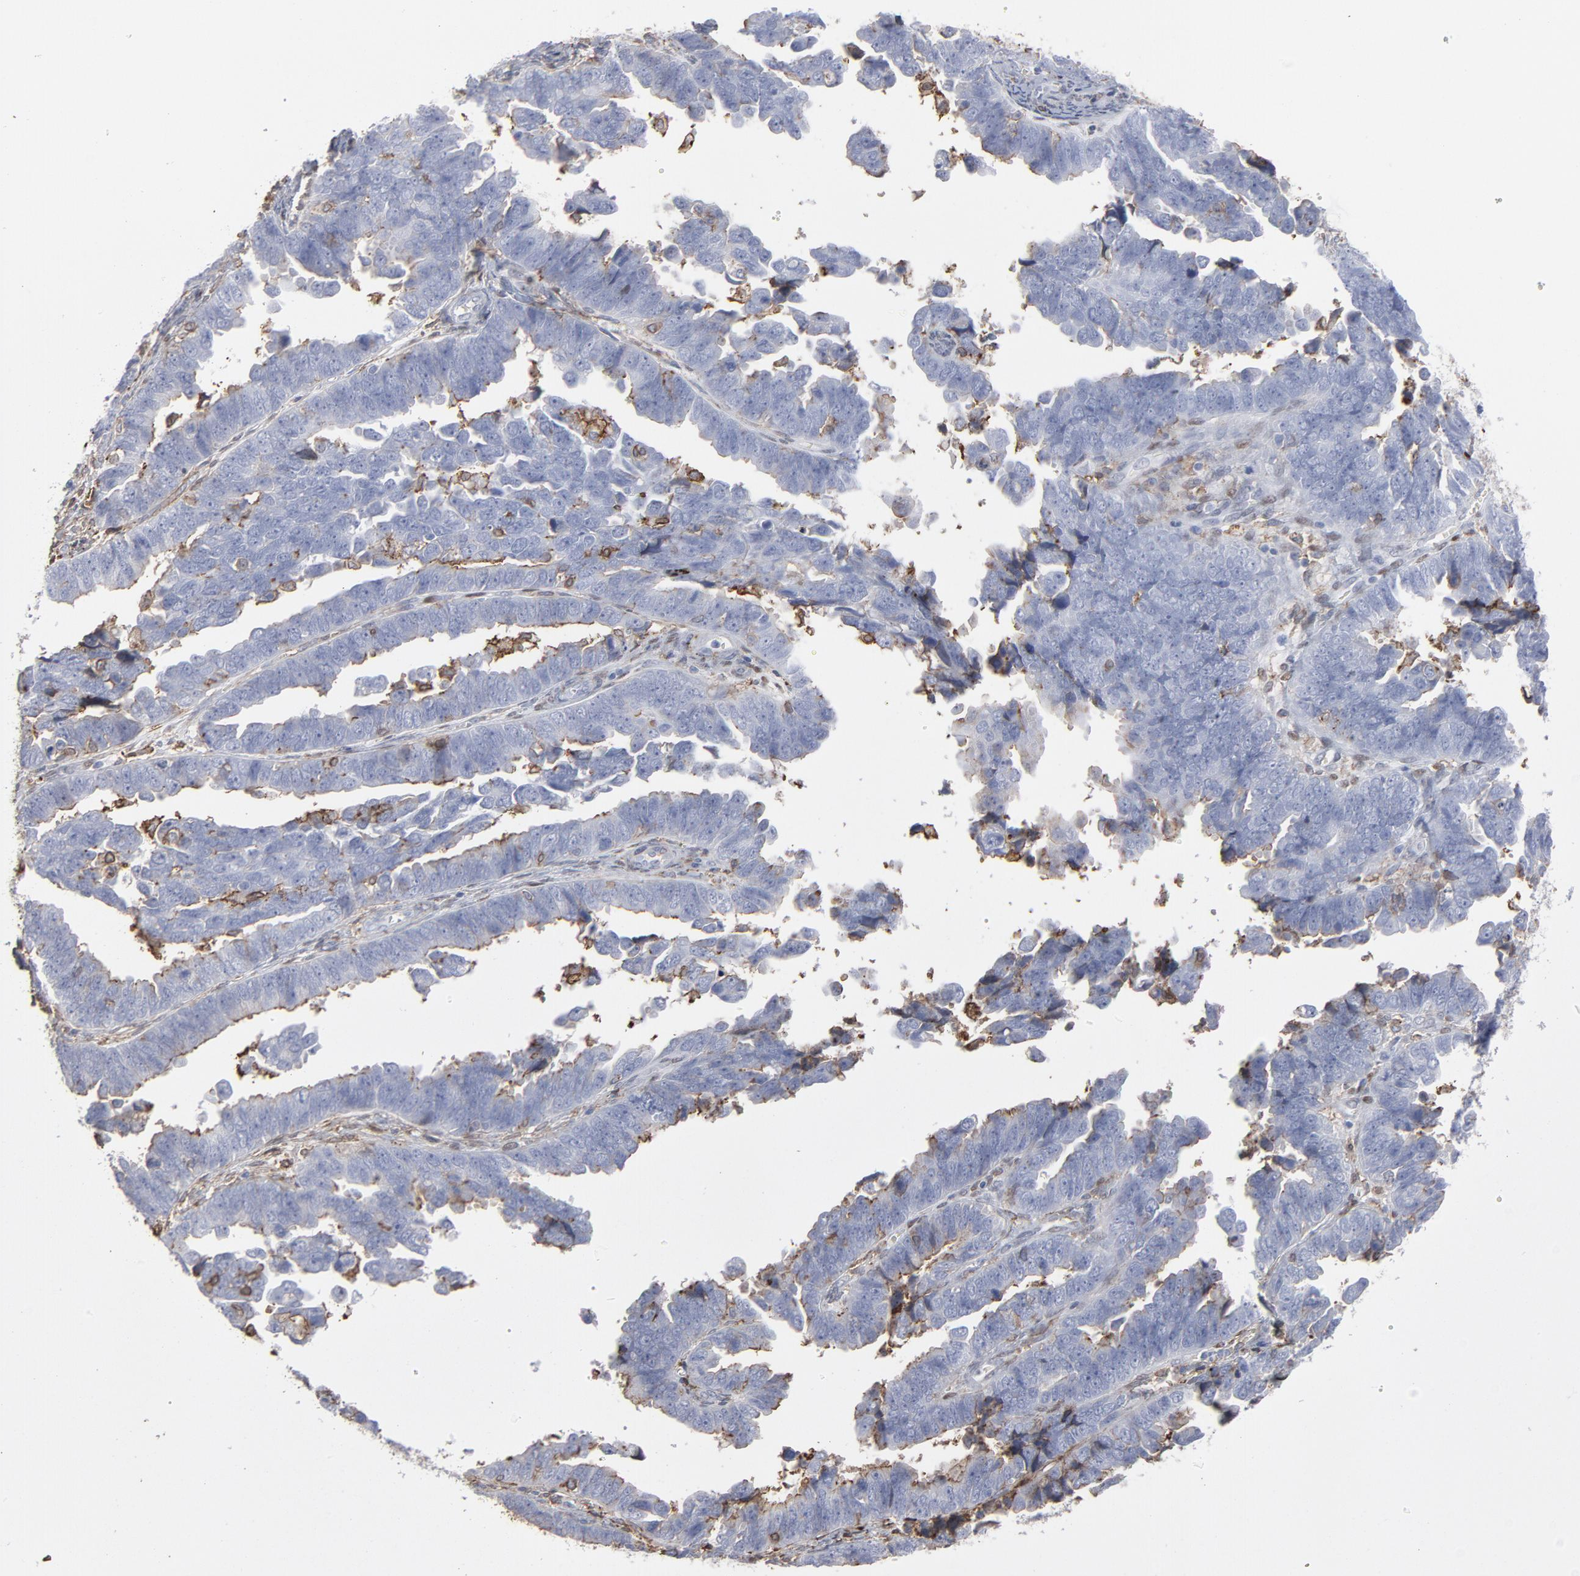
{"staining": {"intensity": "moderate", "quantity": "25%-75%", "location": "cytoplasmic/membranous"}, "tissue": "endometrial cancer", "cell_type": "Tumor cells", "image_type": "cancer", "snomed": [{"axis": "morphology", "description": "Adenocarcinoma, NOS"}, {"axis": "topography", "description": "Endometrium"}], "caption": "Endometrial cancer (adenocarcinoma) tissue reveals moderate cytoplasmic/membranous staining in about 25%-75% of tumor cells, visualized by immunohistochemistry.", "gene": "ANXA5", "patient": {"sex": "female", "age": 75}}